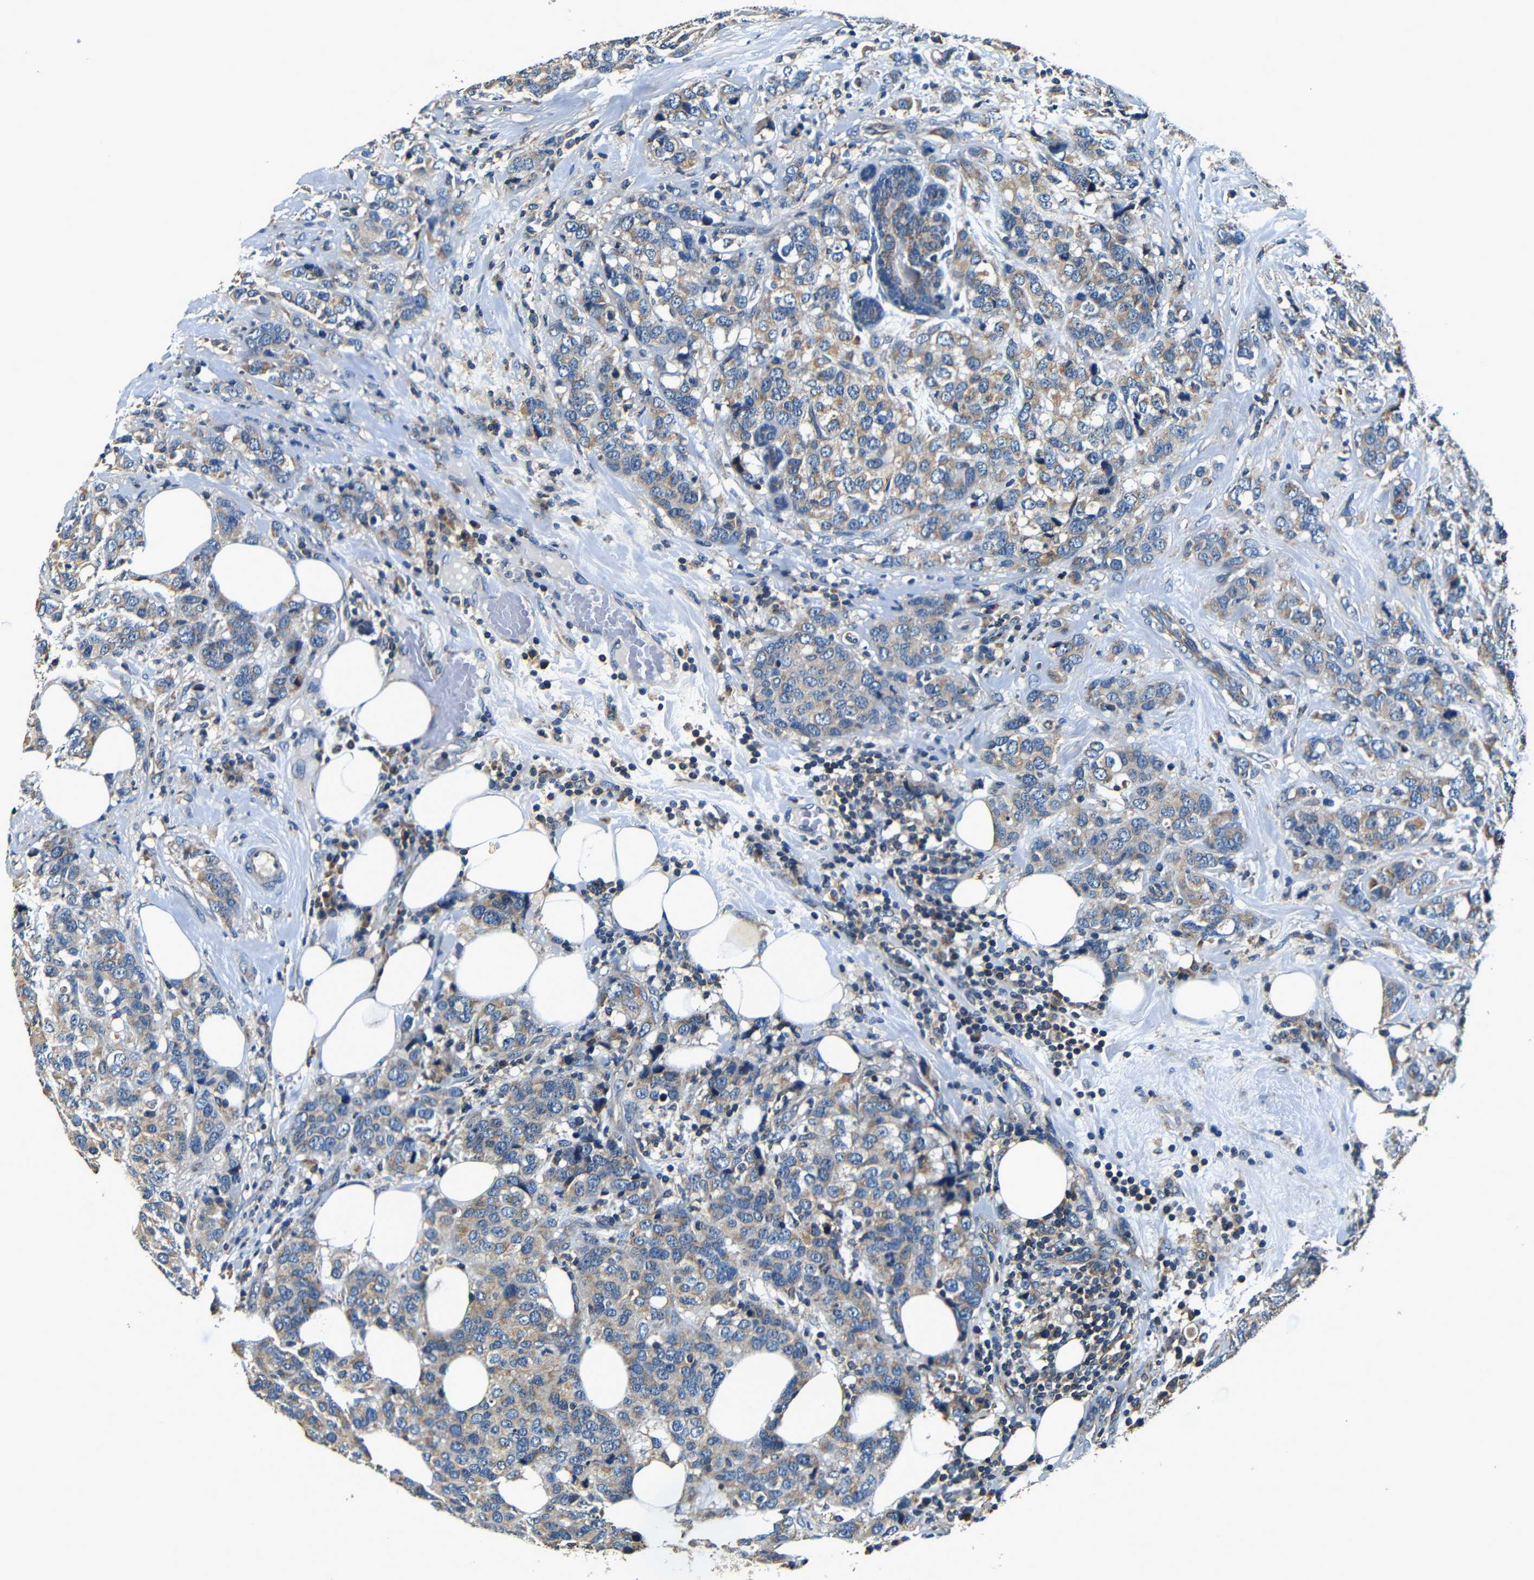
{"staining": {"intensity": "weak", "quantity": ">75%", "location": "cytoplasmic/membranous"}, "tissue": "breast cancer", "cell_type": "Tumor cells", "image_type": "cancer", "snomed": [{"axis": "morphology", "description": "Lobular carcinoma"}, {"axis": "topography", "description": "Breast"}], "caption": "Immunohistochemical staining of breast cancer exhibits low levels of weak cytoplasmic/membranous protein positivity in about >75% of tumor cells.", "gene": "MTX1", "patient": {"sex": "female", "age": 59}}